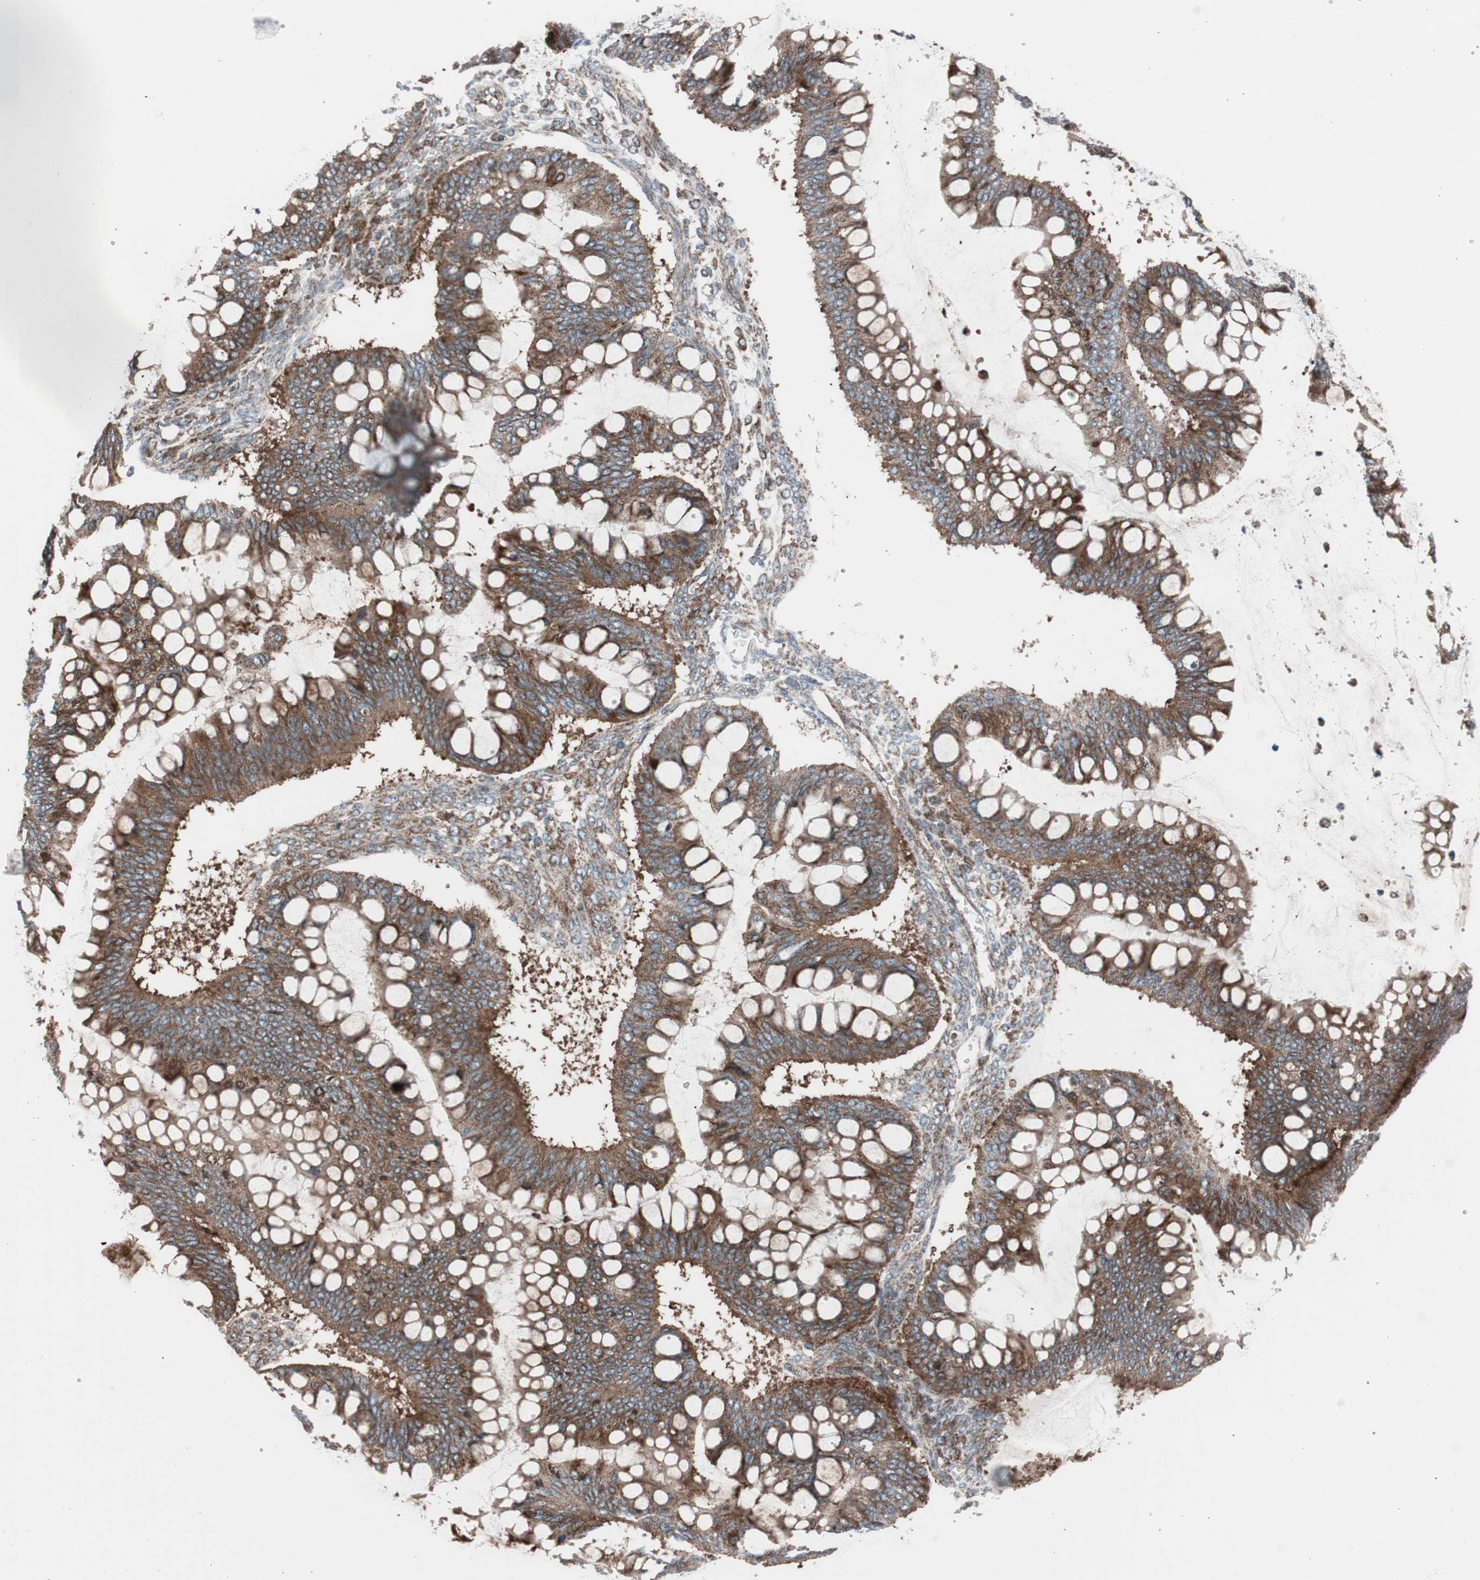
{"staining": {"intensity": "strong", "quantity": ">75%", "location": "cytoplasmic/membranous"}, "tissue": "ovarian cancer", "cell_type": "Tumor cells", "image_type": "cancer", "snomed": [{"axis": "morphology", "description": "Cystadenocarcinoma, mucinous, NOS"}, {"axis": "topography", "description": "Ovary"}], "caption": "A high amount of strong cytoplasmic/membranous staining is identified in approximately >75% of tumor cells in ovarian cancer (mucinous cystadenocarcinoma) tissue. Using DAB (3,3'-diaminobenzidine) (brown) and hematoxylin (blue) stains, captured at high magnification using brightfield microscopy.", "gene": "CCL14", "patient": {"sex": "female", "age": 73}}